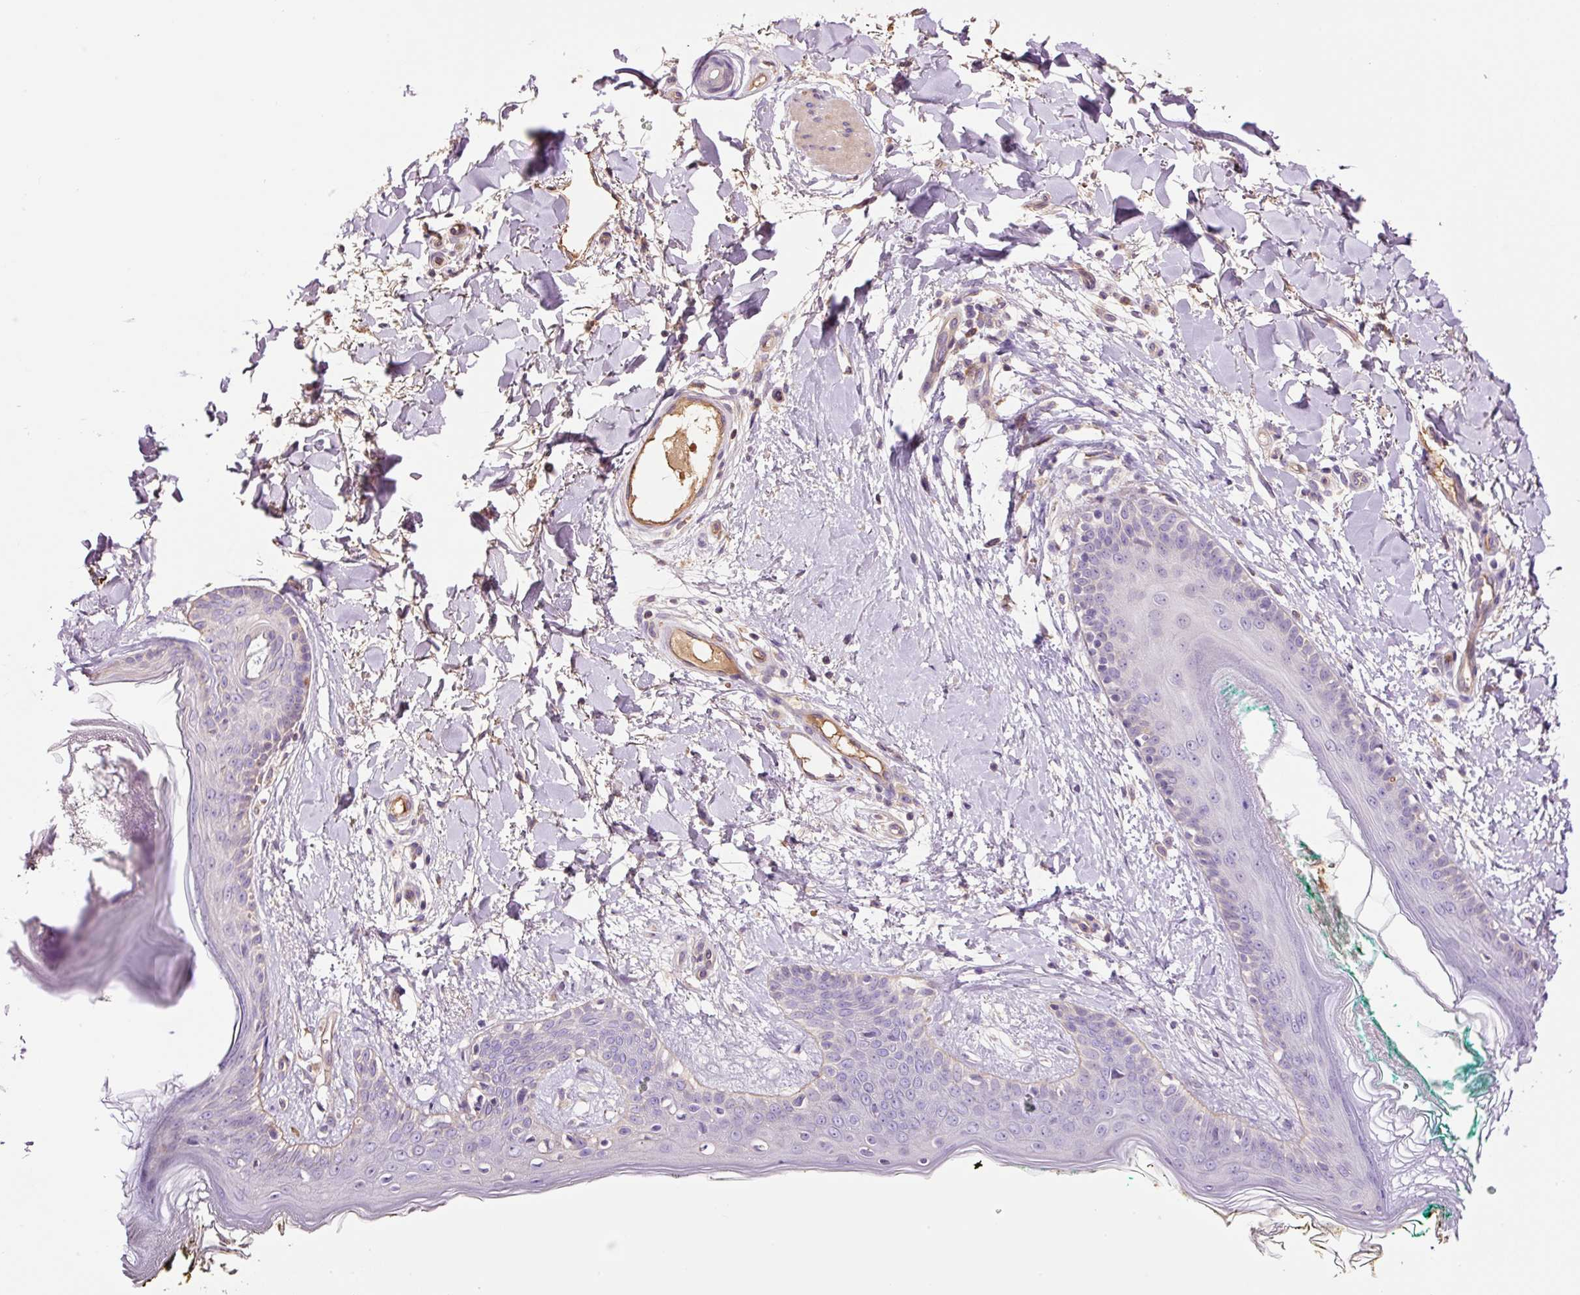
{"staining": {"intensity": "weak", "quantity": "<25%", "location": "cytoplasmic/membranous"}, "tissue": "skin", "cell_type": "Fibroblasts", "image_type": "normal", "snomed": [{"axis": "morphology", "description": "Normal tissue, NOS"}, {"axis": "topography", "description": "Skin"}], "caption": "DAB immunohistochemical staining of benign human skin reveals no significant expression in fibroblasts.", "gene": "TMEM235", "patient": {"sex": "female", "age": 34}}